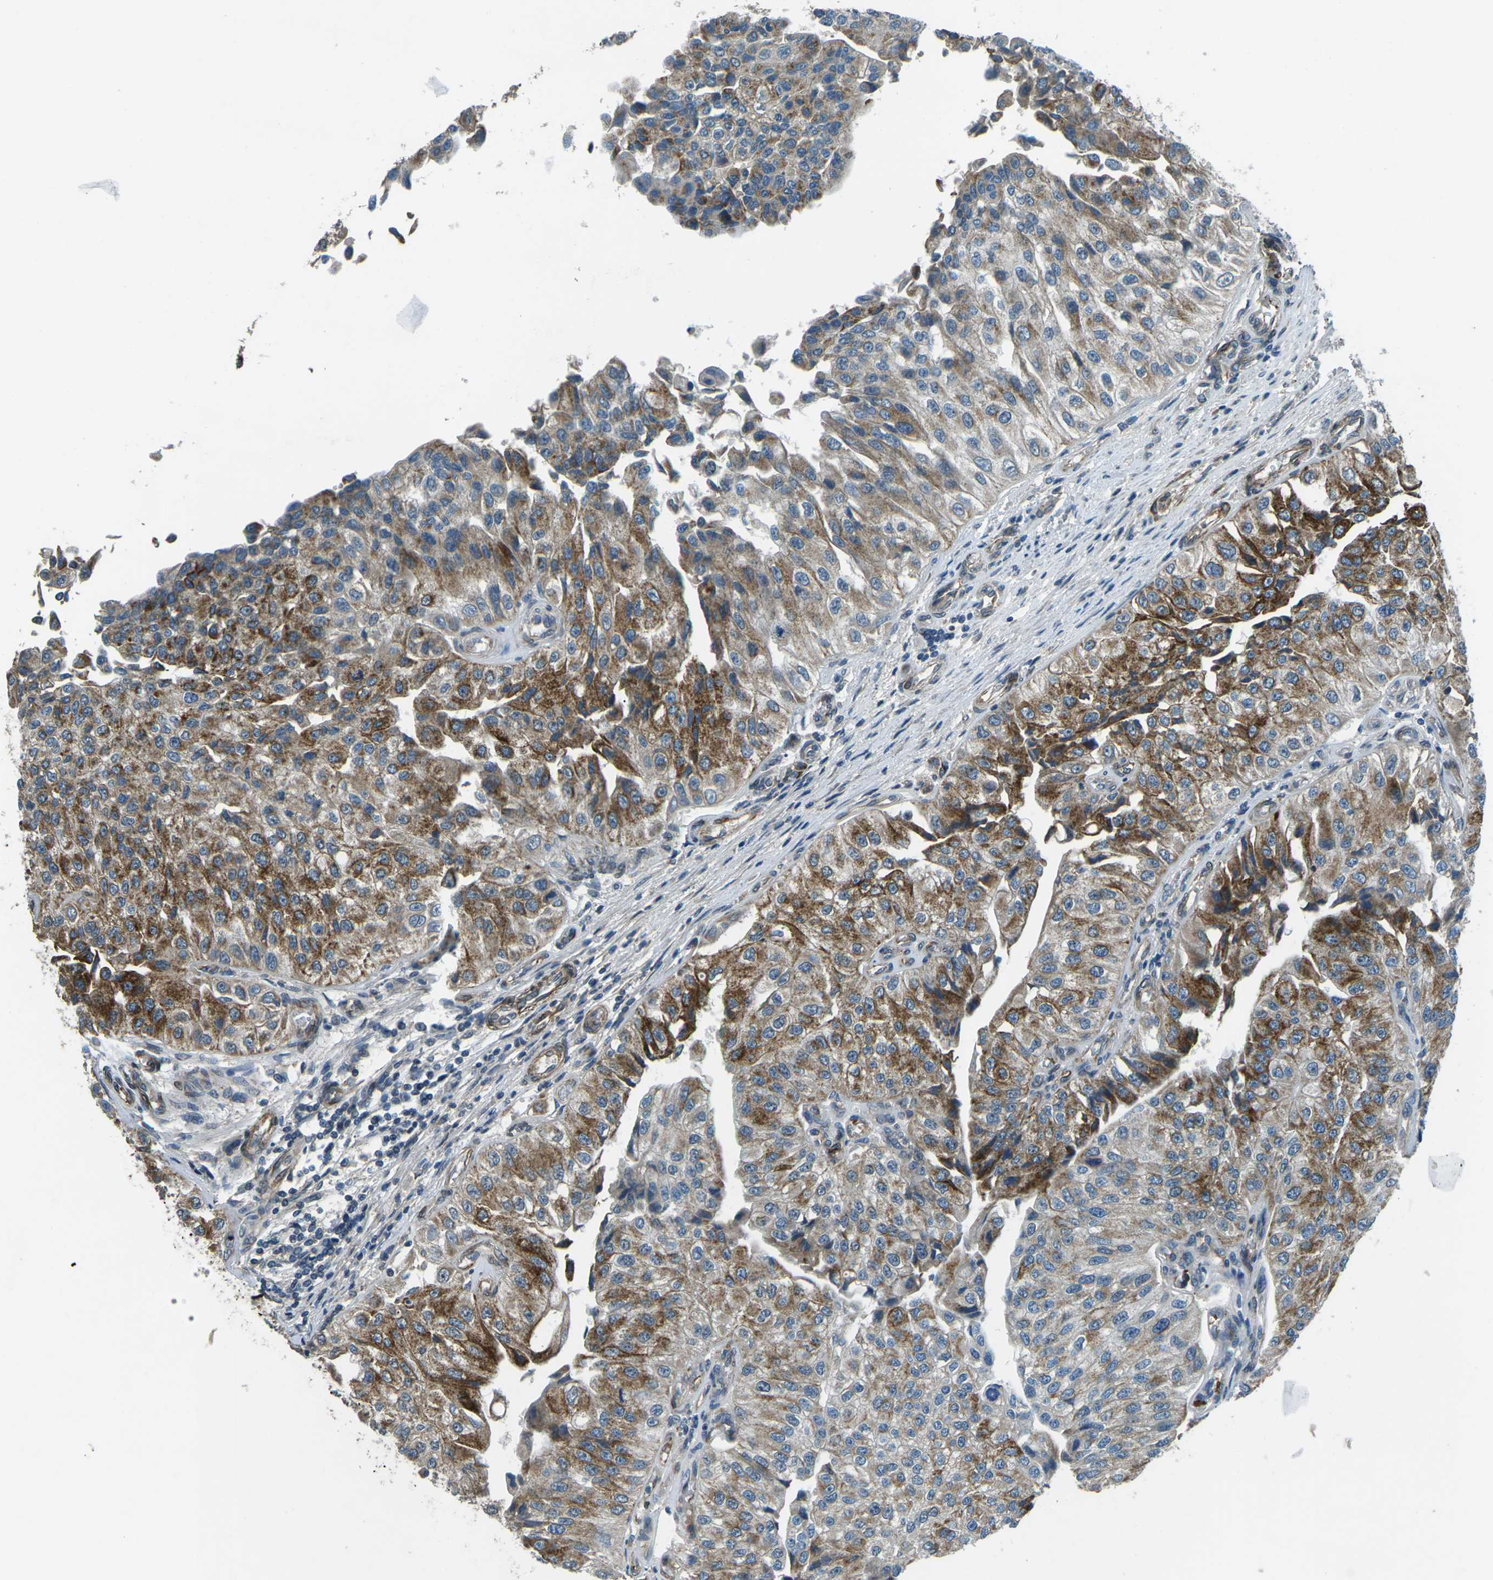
{"staining": {"intensity": "moderate", "quantity": "25%-75%", "location": "cytoplasmic/membranous"}, "tissue": "urothelial cancer", "cell_type": "Tumor cells", "image_type": "cancer", "snomed": [{"axis": "morphology", "description": "Urothelial carcinoma, High grade"}, {"axis": "topography", "description": "Kidney"}, {"axis": "topography", "description": "Urinary bladder"}], "caption": "A brown stain highlights moderate cytoplasmic/membranous staining of a protein in urothelial cancer tumor cells.", "gene": "AFAP1", "patient": {"sex": "male", "age": 77}}